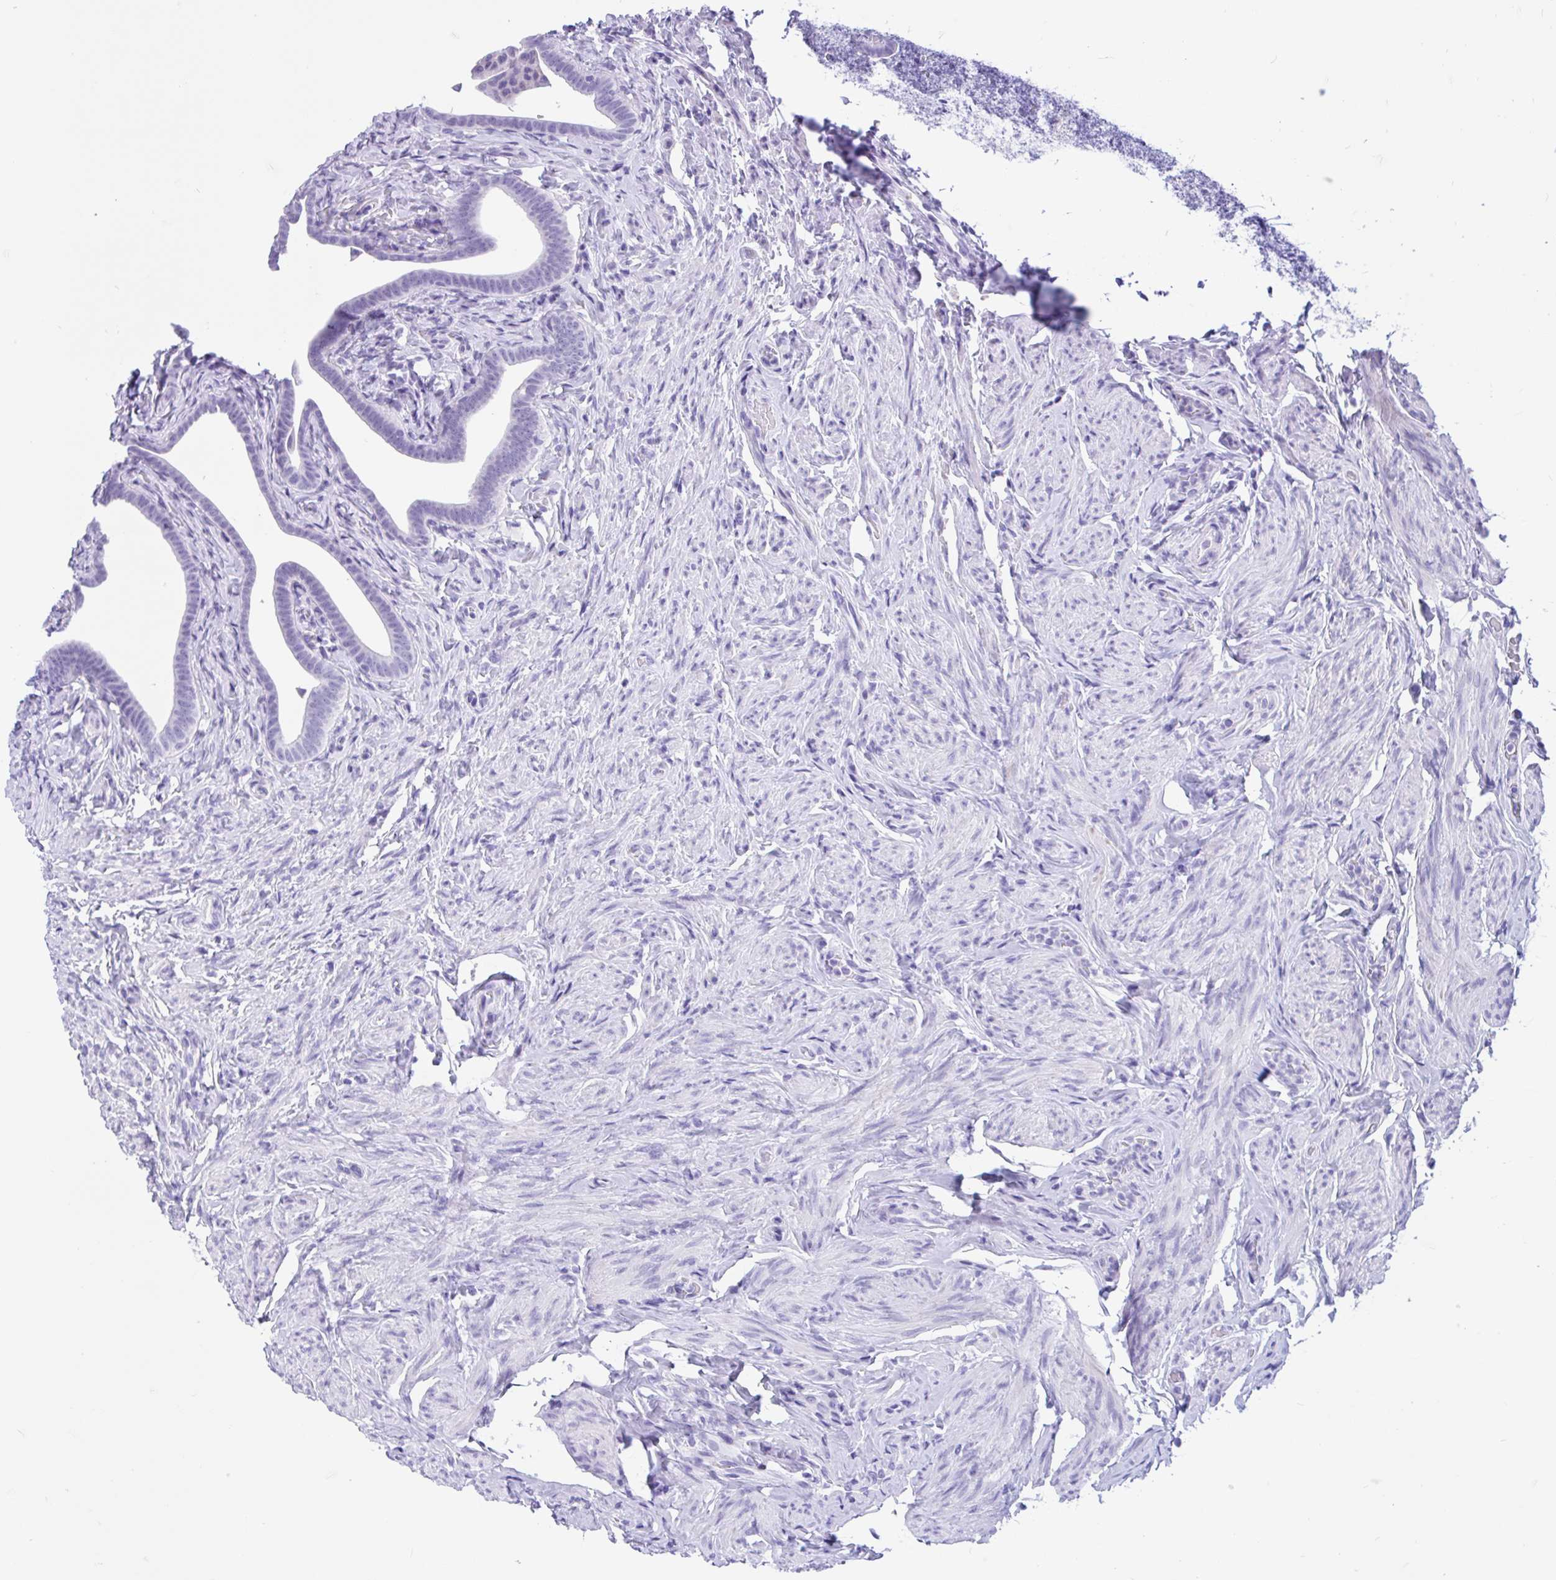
{"staining": {"intensity": "negative", "quantity": "none", "location": "none"}, "tissue": "fallopian tube", "cell_type": "Glandular cells", "image_type": "normal", "snomed": [{"axis": "morphology", "description": "Normal tissue, NOS"}, {"axis": "topography", "description": "Fallopian tube"}], "caption": "High power microscopy image of an IHC photomicrograph of unremarkable fallopian tube, revealing no significant expression in glandular cells. Nuclei are stained in blue.", "gene": "ZNF319", "patient": {"sex": "female", "age": 69}}